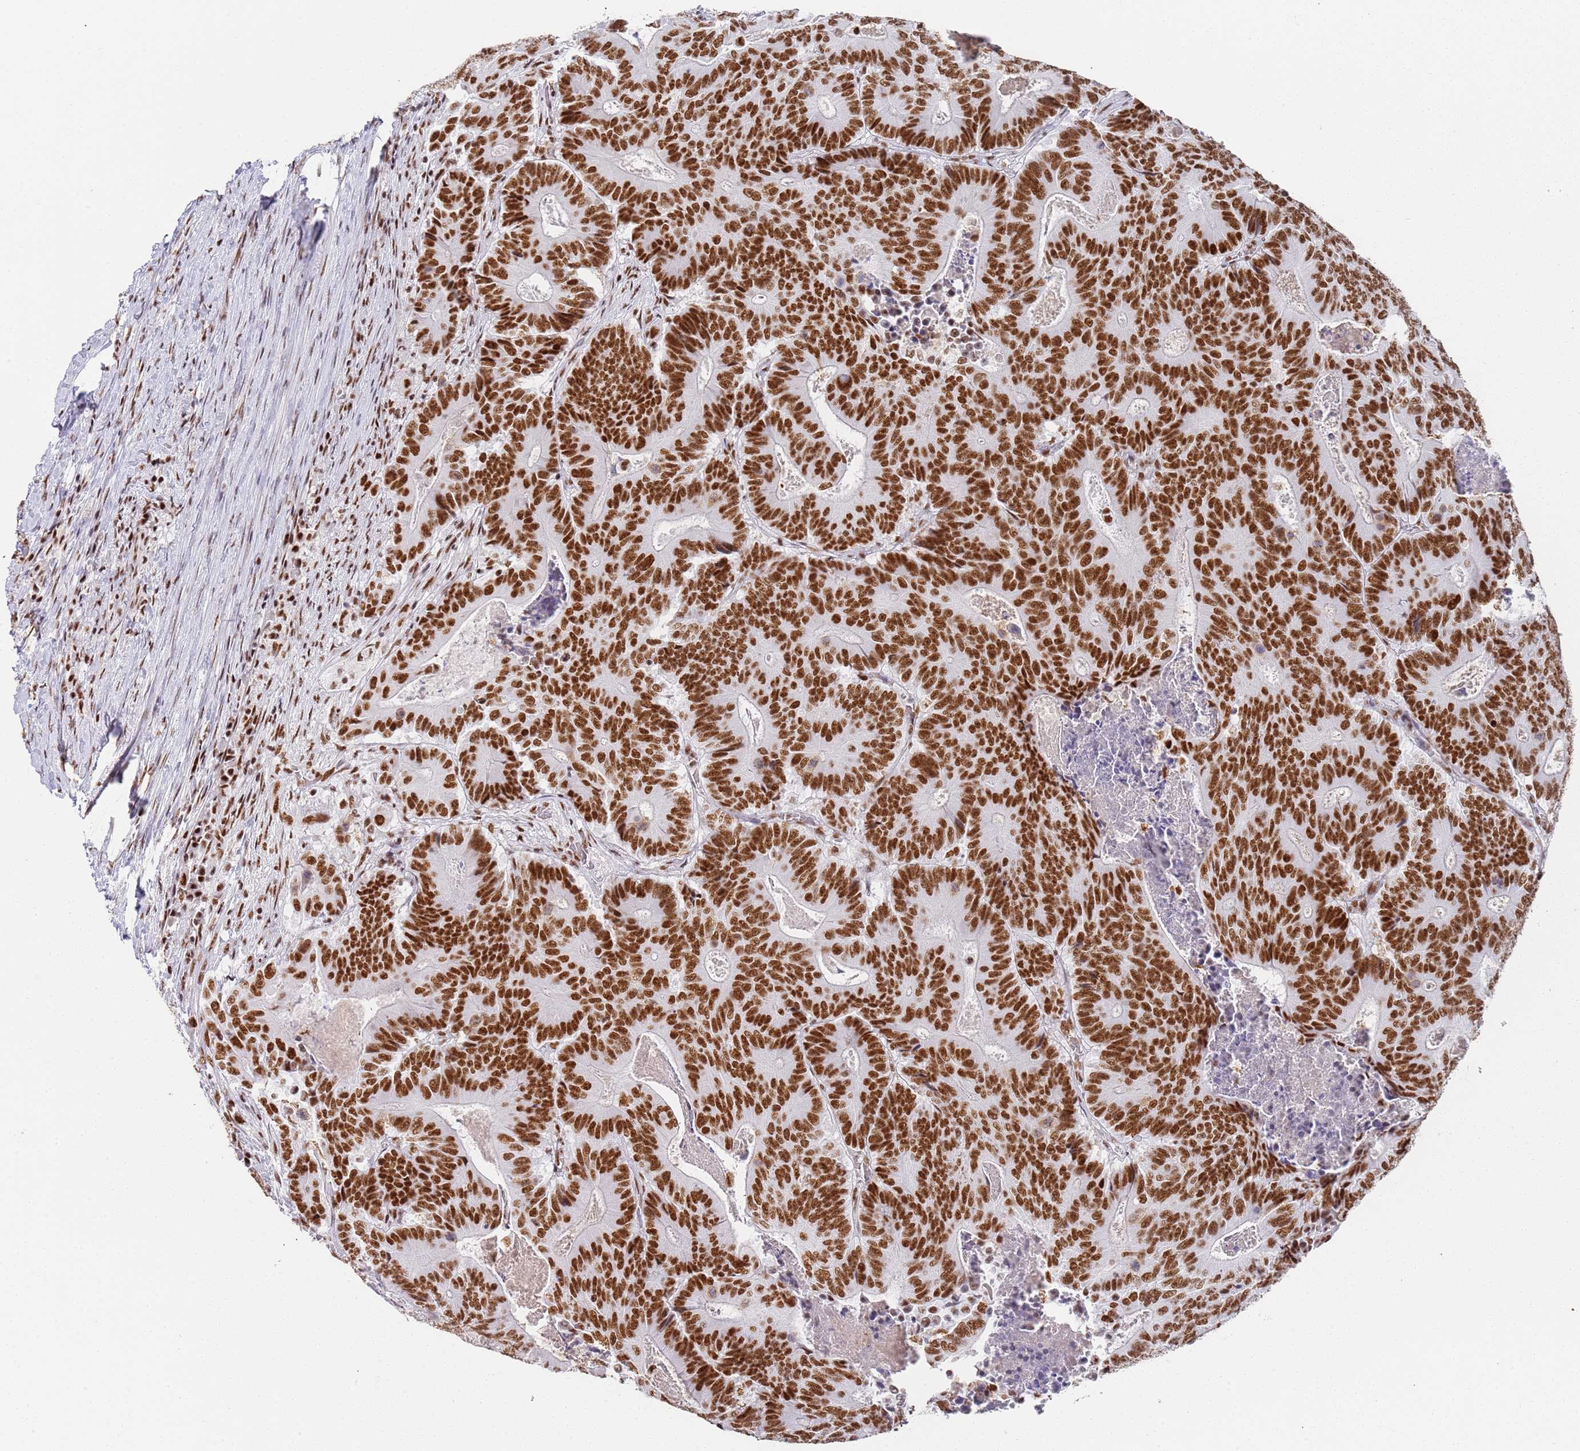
{"staining": {"intensity": "strong", "quantity": ">75%", "location": "nuclear"}, "tissue": "colorectal cancer", "cell_type": "Tumor cells", "image_type": "cancer", "snomed": [{"axis": "morphology", "description": "Adenocarcinoma, NOS"}, {"axis": "topography", "description": "Colon"}], "caption": "Colorectal adenocarcinoma tissue exhibits strong nuclear expression in approximately >75% of tumor cells, visualized by immunohistochemistry.", "gene": "AKAP8L", "patient": {"sex": "male", "age": 83}}